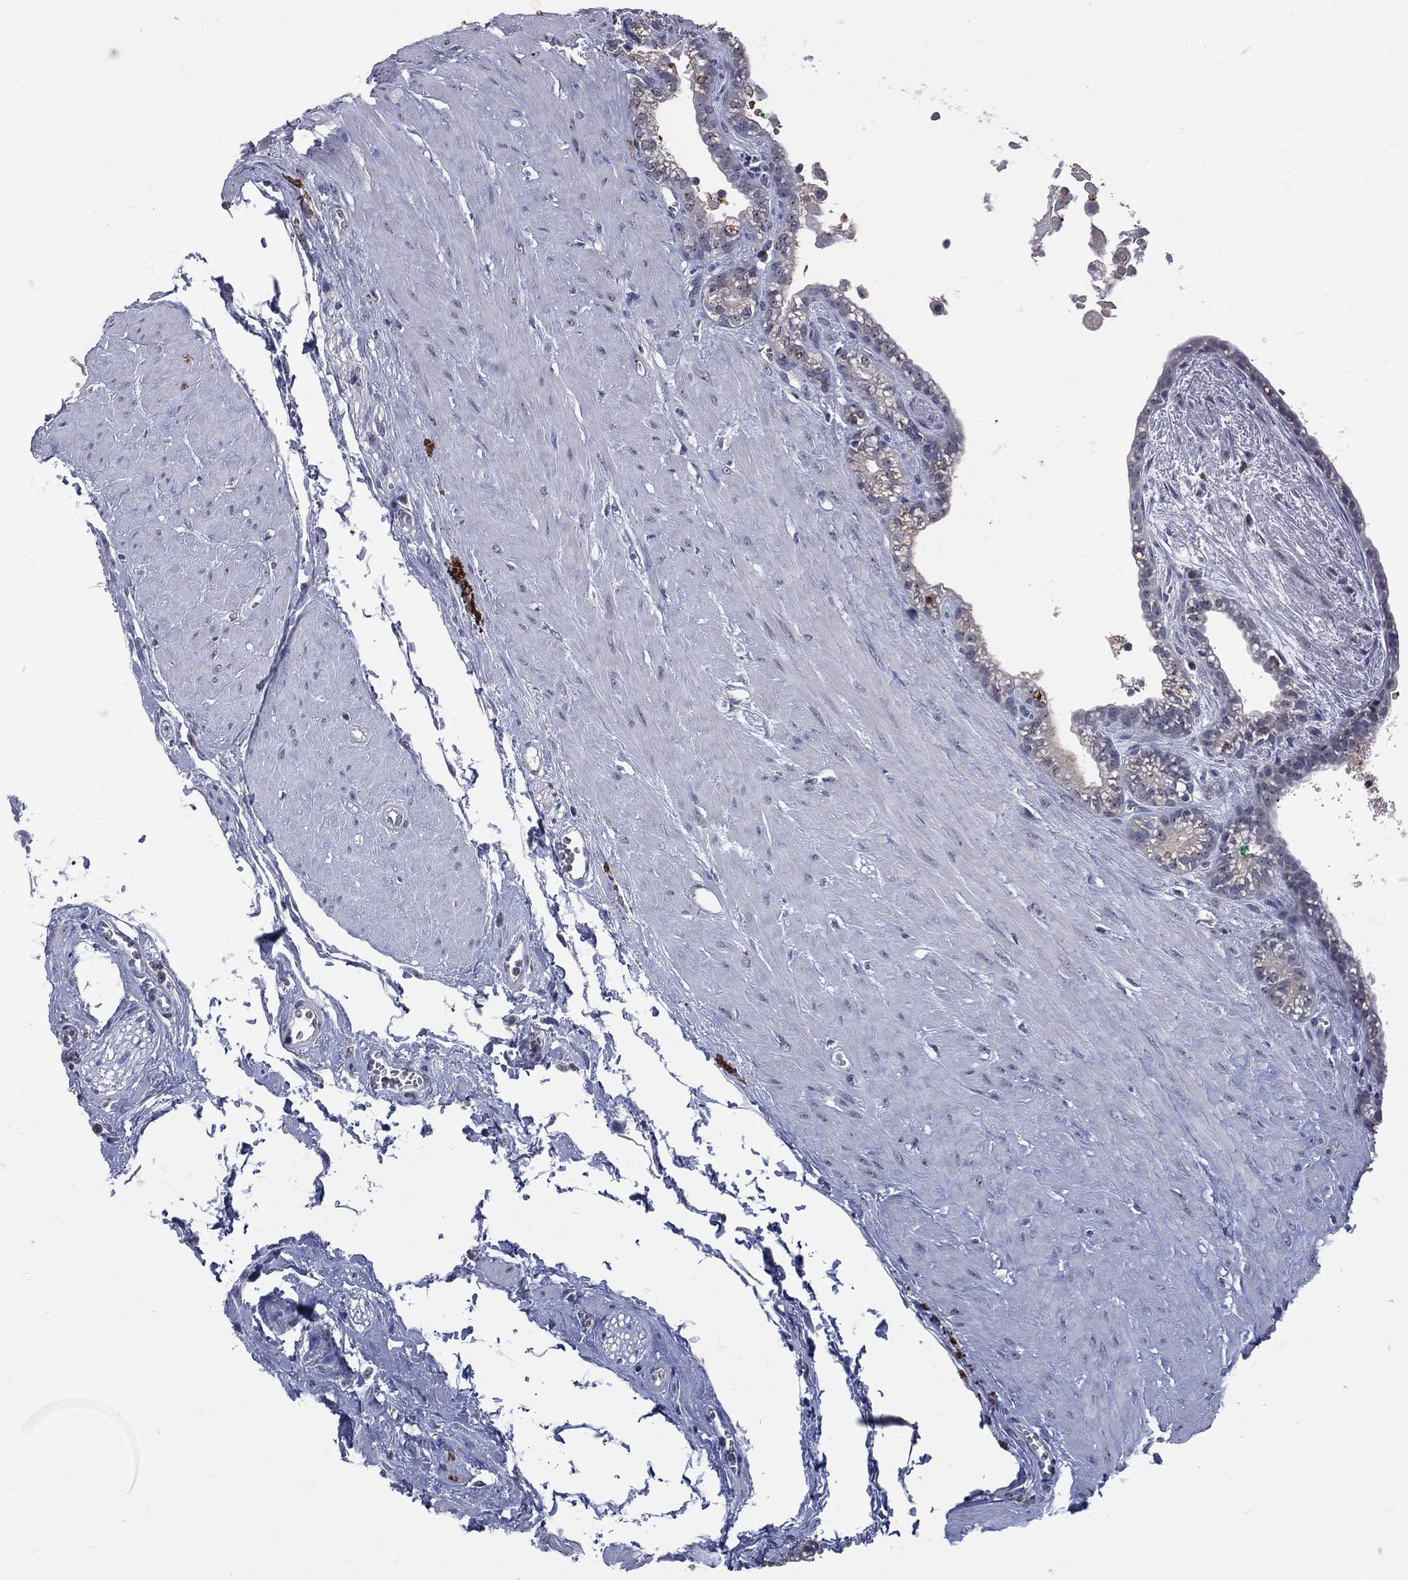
{"staining": {"intensity": "negative", "quantity": "none", "location": "none"}, "tissue": "seminal vesicle", "cell_type": "Glandular cells", "image_type": "normal", "snomed": [{"axis": "morphology", "description": "Normal tissue, NOS"}, {"axis": "morphology", "description": "Urothelial carcinoma, NOS"}, {"axis": "topography", "description": "Urinary bladder"}, {"axis": "topography", "description": "Seminal veicle"}], "caption": "This is an immunohistochemistry photomicrograph of benign seminal vesicle. There is no staining in glandular cells.", "gene": "DSG4", "patient": {"sex": "male", "age": 76}}